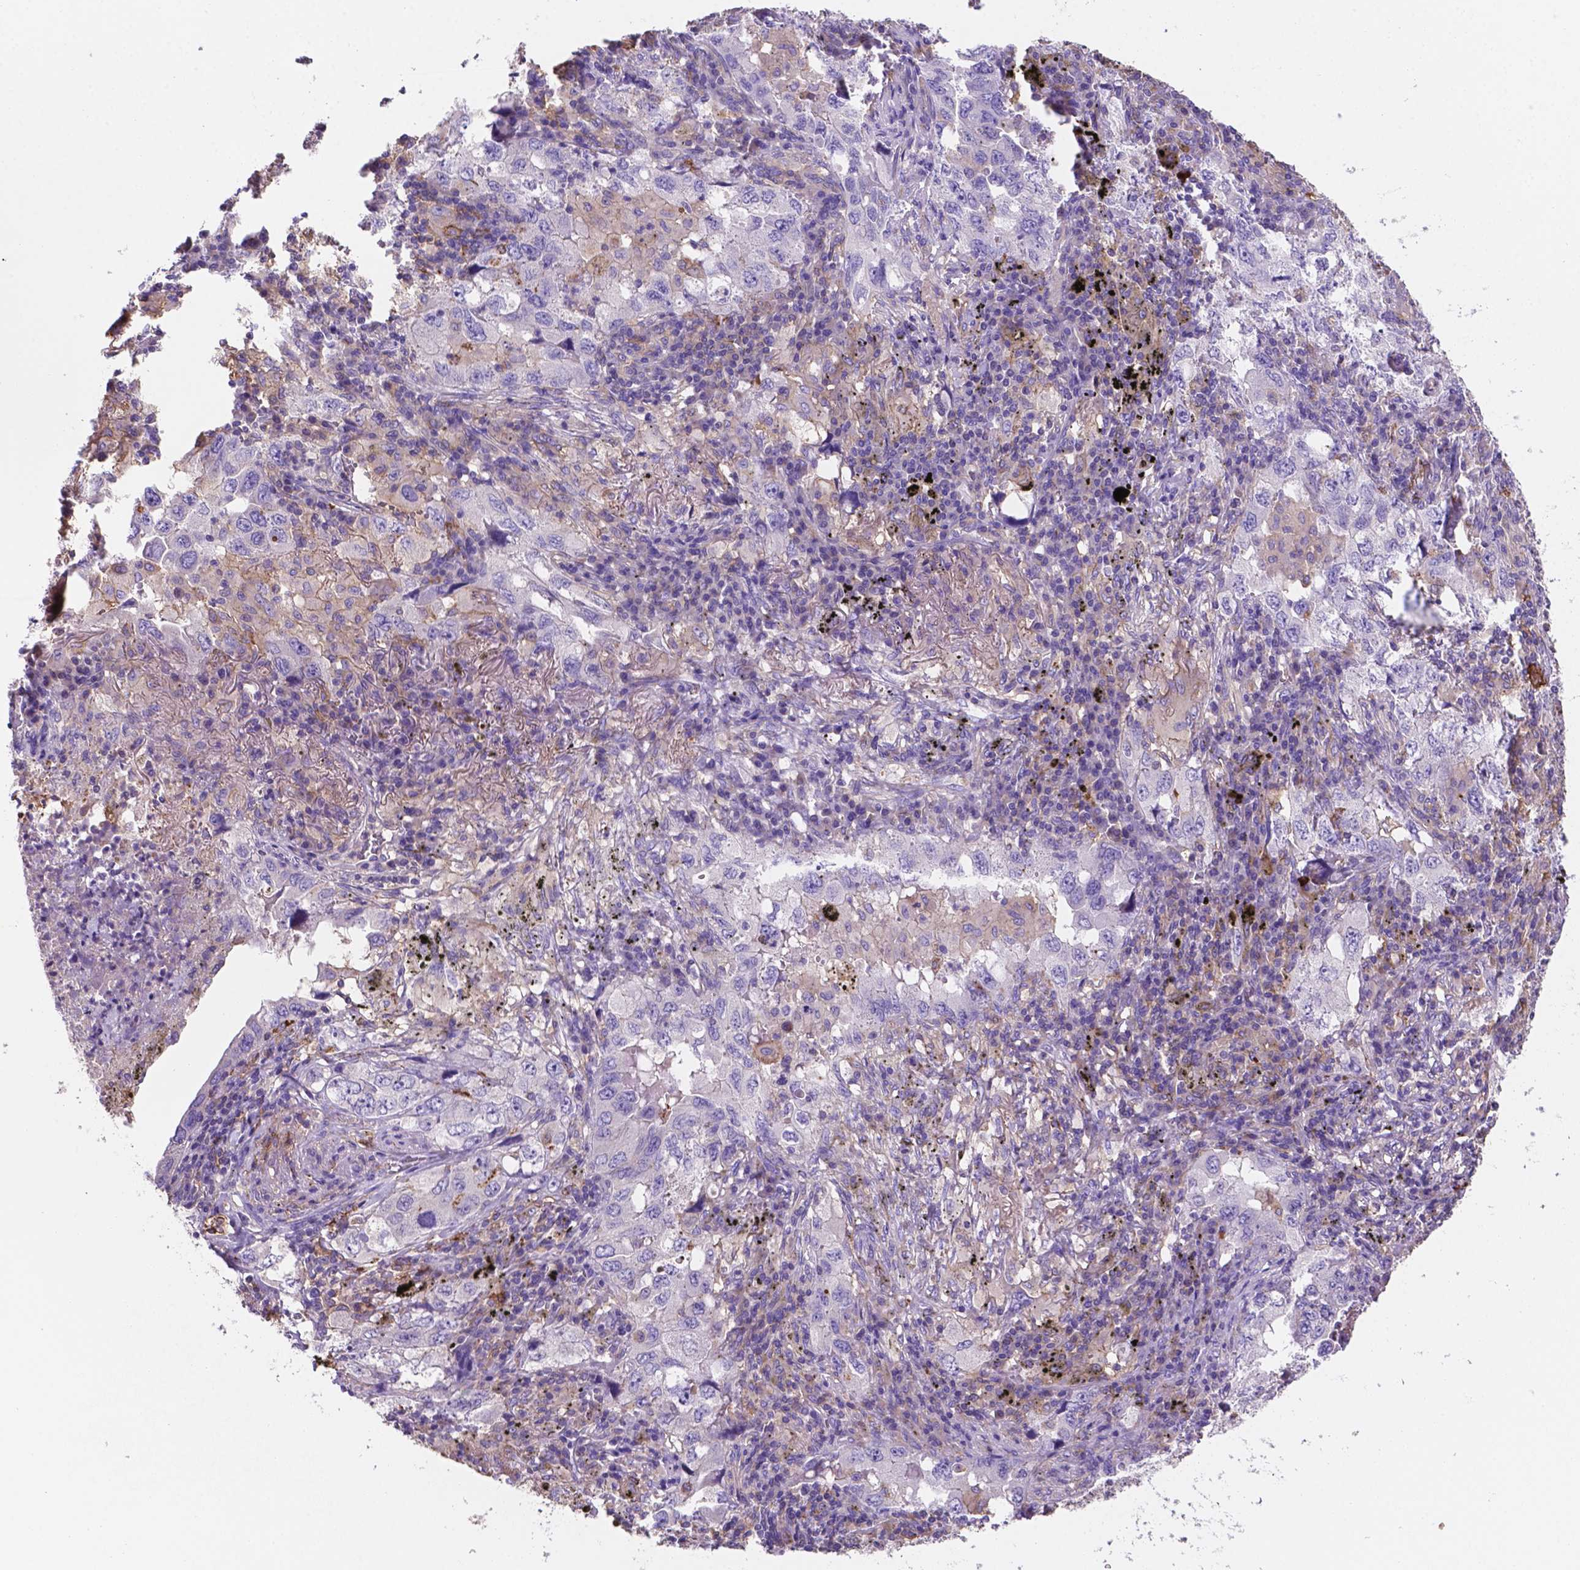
{"staining": {"intensity": "negative", "quantity": "none", "location": "none"}, "tissue": "lung cancer", "cell_type": "Tumor cells", "image_type": "cancer", "snomed": [{"axis": "morphology", "description": "Adenocarcinoma, NOS"}, {"axis": "topography", "description": "Lung"}], "caption": "This histopathology image is of adenocarcinoma (lung) stained with immunohistochemistry (IHC) to label a protein in brown with the nuclei are counter-stained blue. There is no staining in tumor cells. Nuclei are stained in blue.", "gene": "MKRN2OS", "patient": {"sex": "female", "age": 57}}